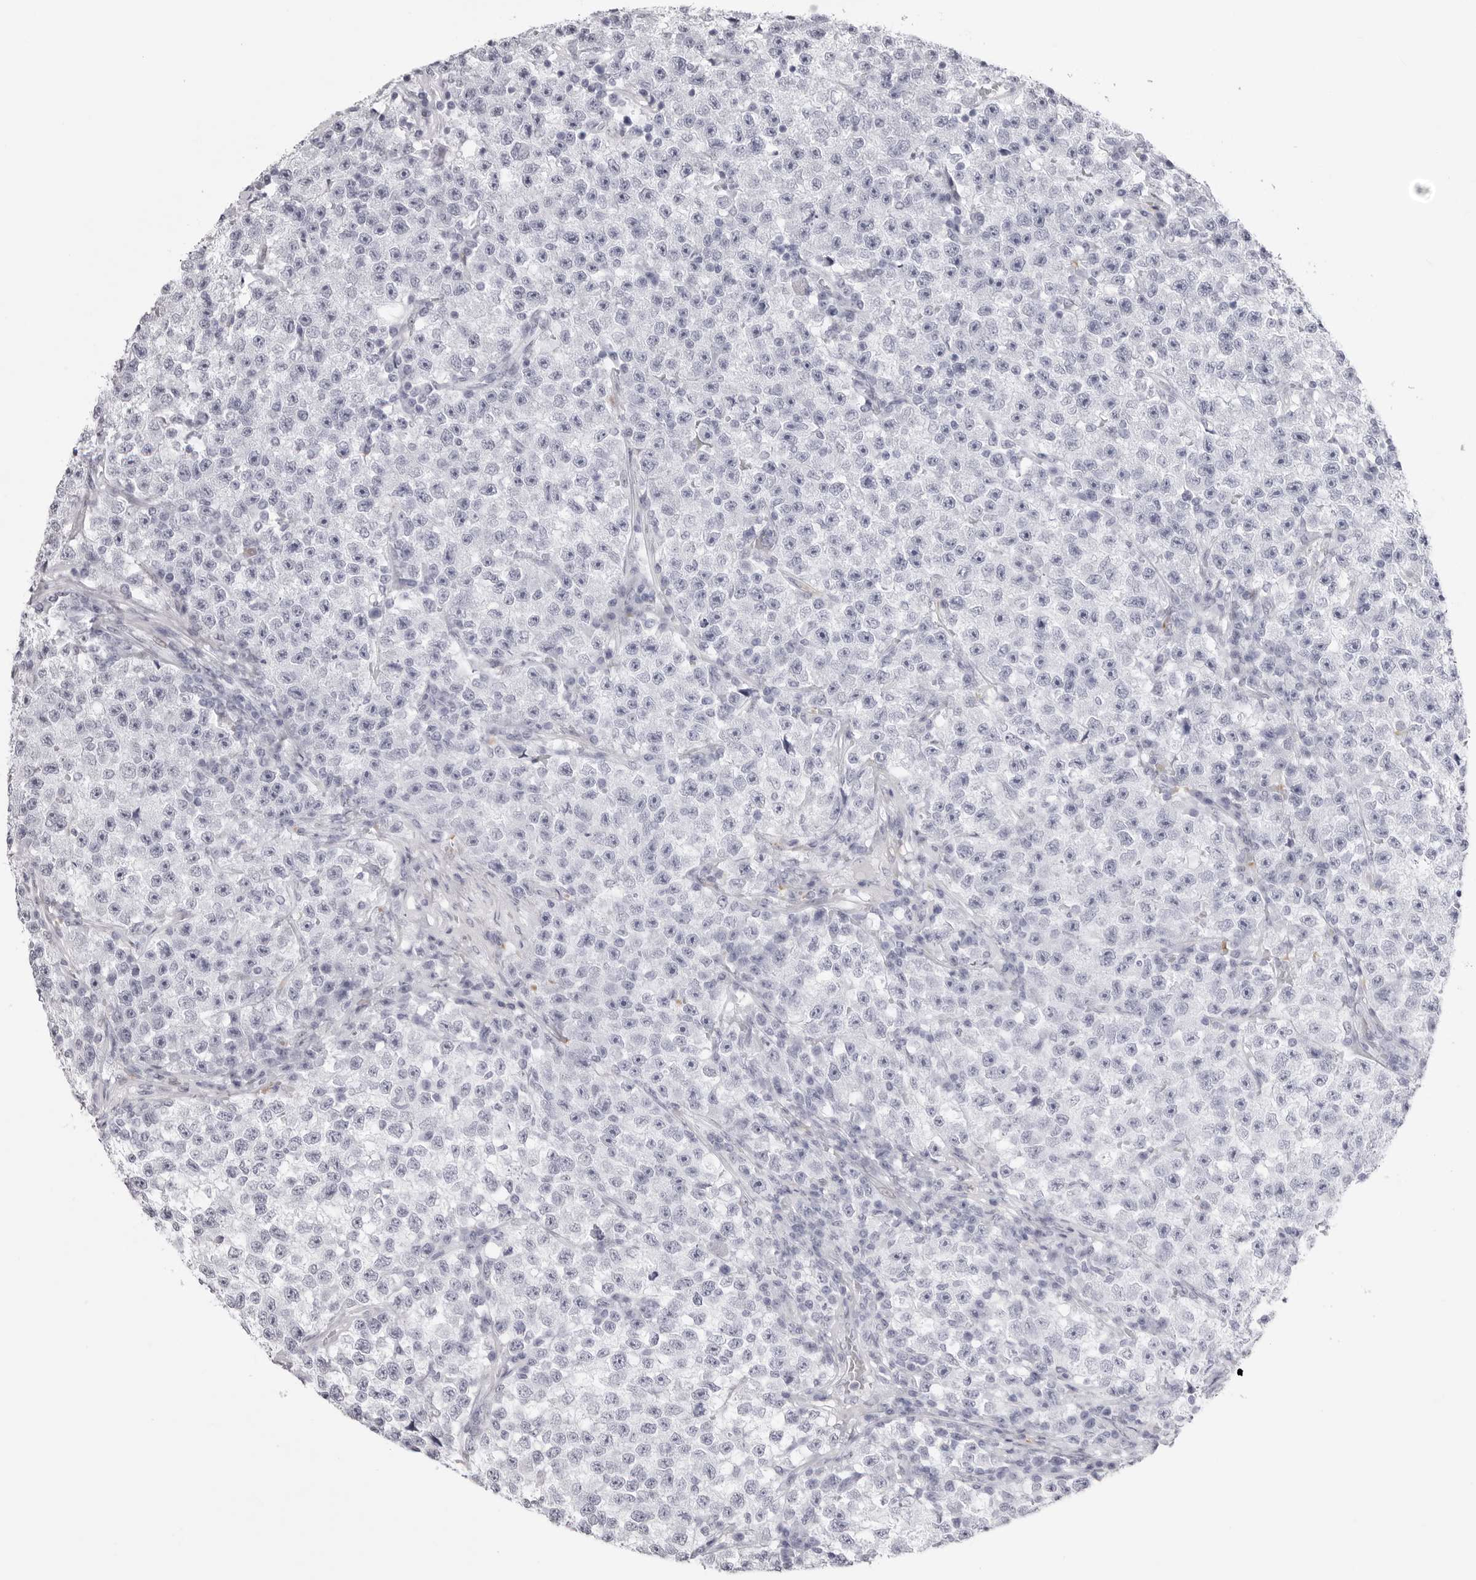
{"staining": {"intensity": "negative", "quantity": "none", "location": "none"}, "tissue": "testis cancer", "cell_type": "Tumor cells", "image_type": "cancer", "snomed": [{"axis": "morphology", "description": "Seminoma, NOS"}, {"axis": "topography", "description": "Testis"}], "caption": "Tumor cells are negative for protein expression in human seminoma (testis).", "gene": "TSSK1B", "patient": {"sex": "male", "age": 22}}